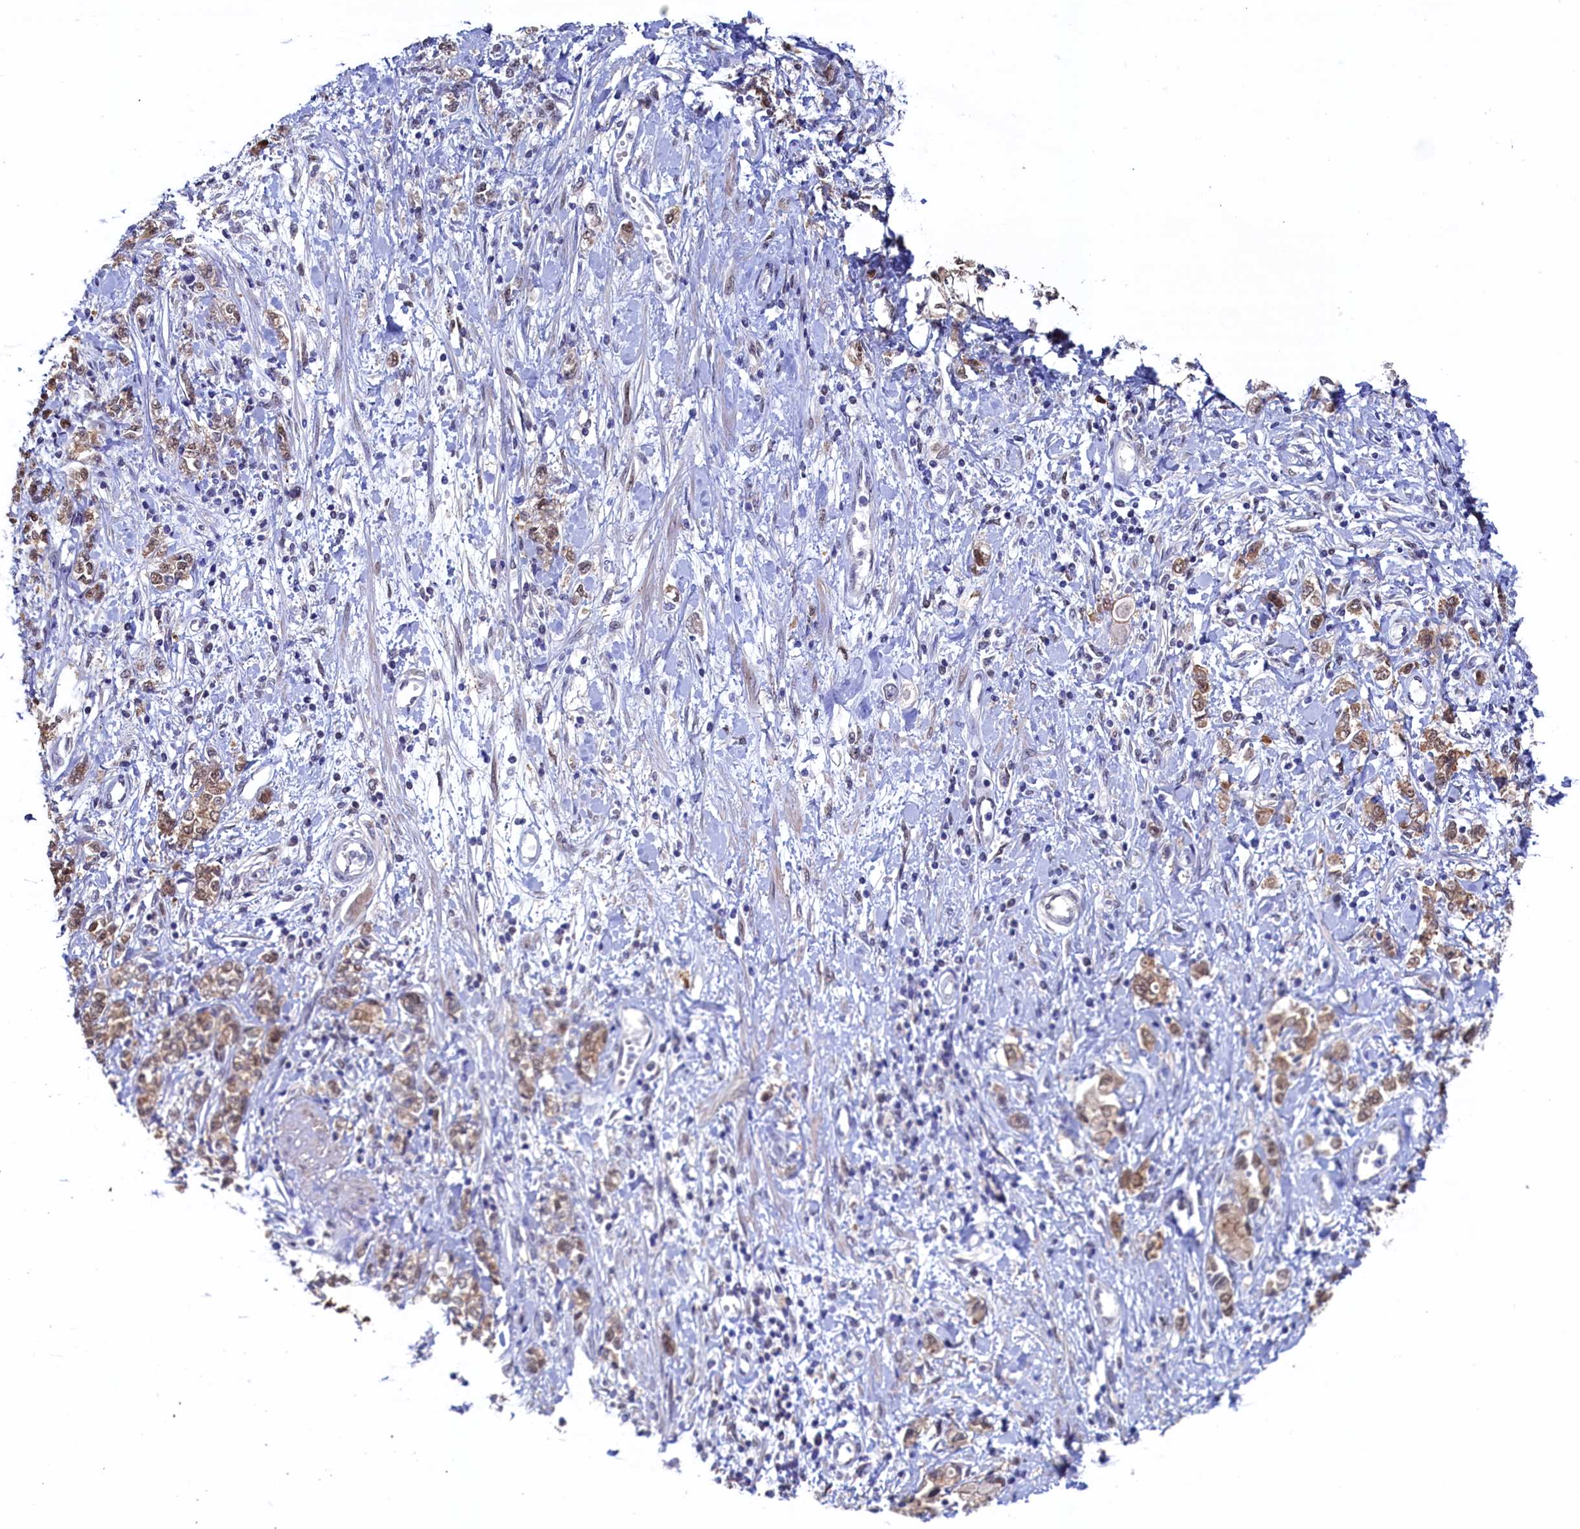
{"staining": {"intensity": "moderate", "quantity": "25%-75%", "location": "nuclear"}, "tissue": "stomach cancer", "cell_type": "Tumor cells", "image_type": "cancer", "snomed": [{"axis": "morphology", "description": "Adenocarcinoma, NOS"}, {"axis": "topography", "description": "Stomach"}], "caption": "Moderate nuclear protein expression is appreciated in approximately 25%-75% of tumor cells in stomach cancer. (IHC, brightfield microscopy, high magnification).", "gene": "AHCY", "patient": {"sex": "female", "age": 76}}